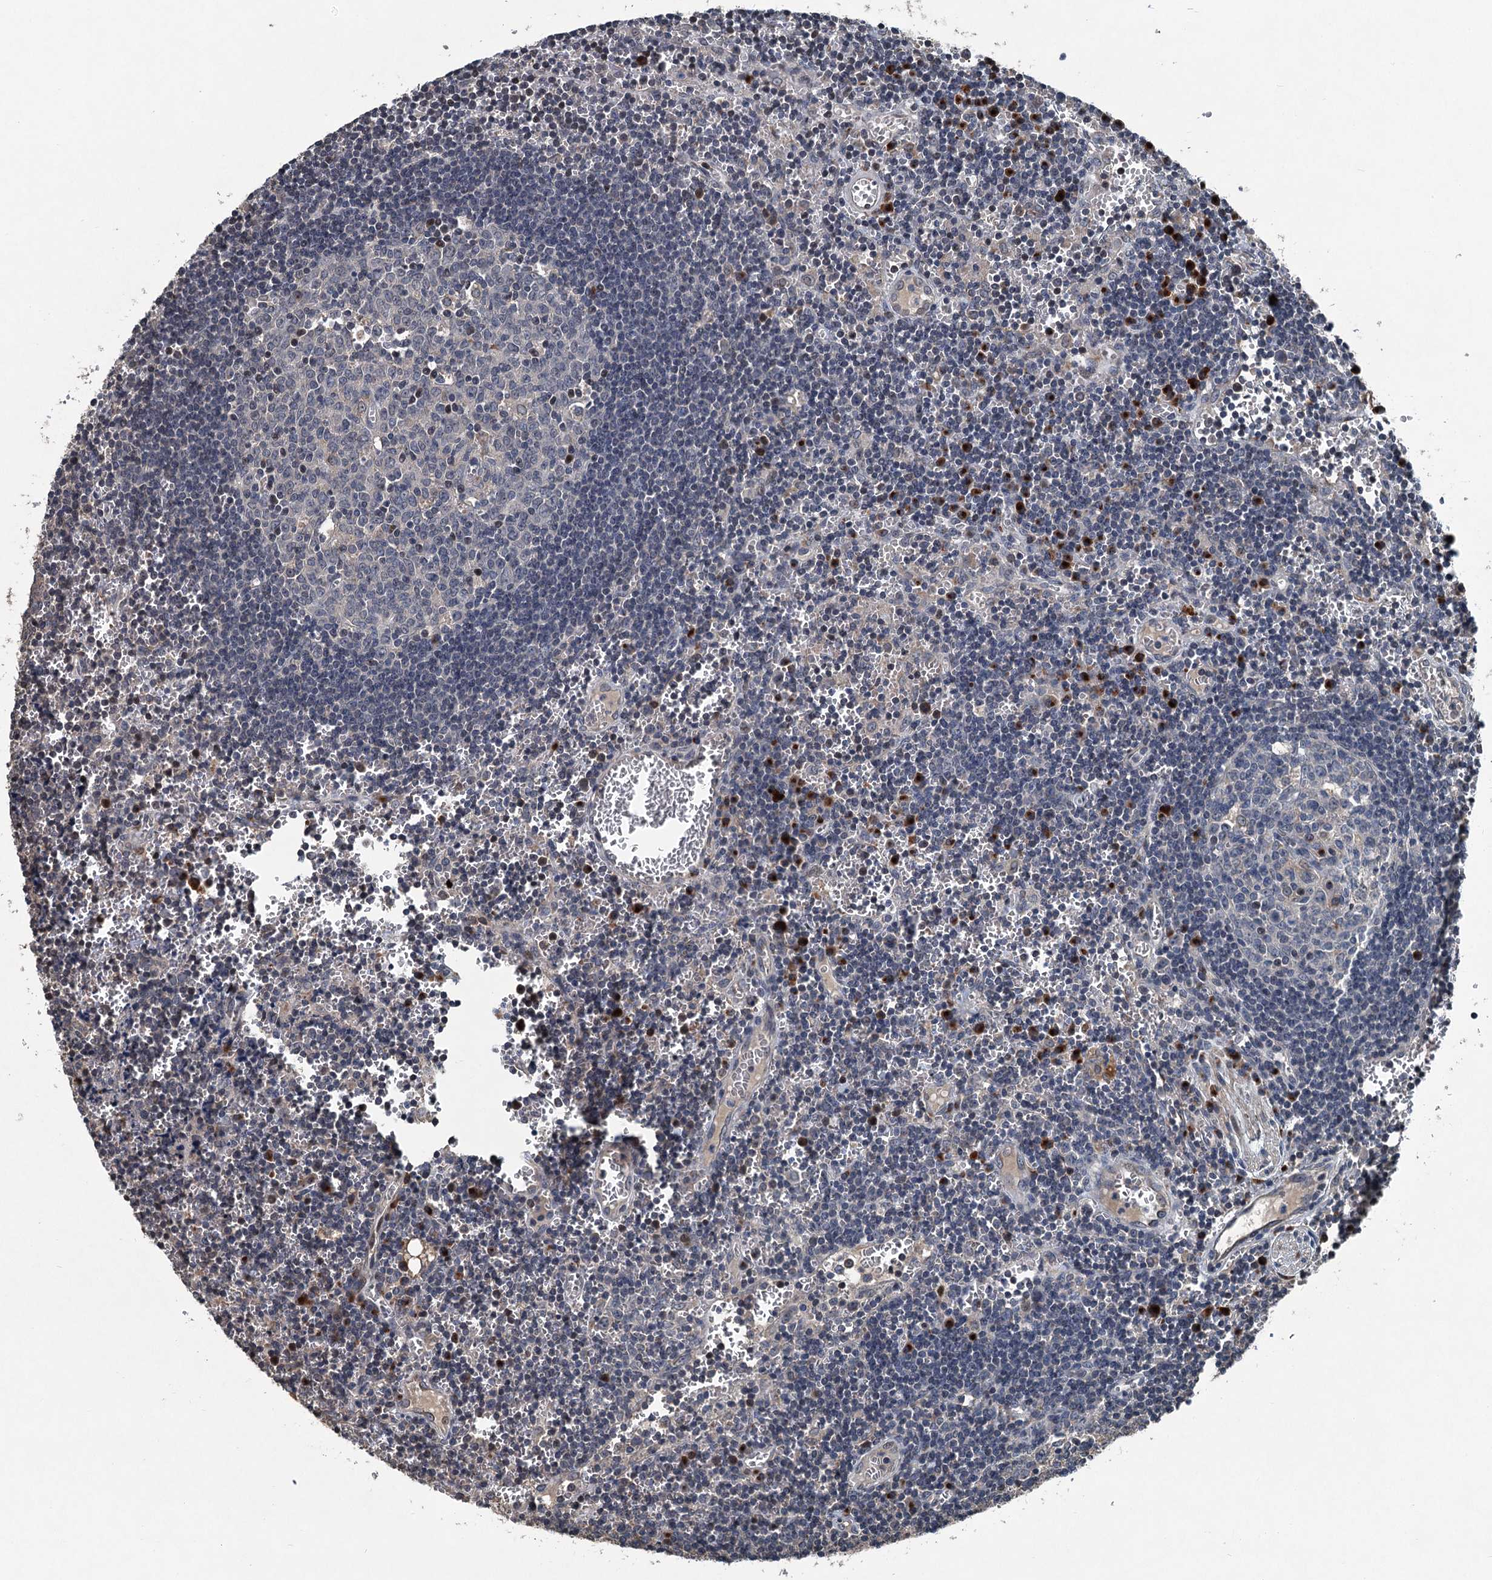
{"staining": {"intensity": "negative", "quantity": "none", "location": "none"}, "tissue": "lymph node", "cell_type": "Germinal center cells", "image_type": "normal", "snomed": [{"axis": "morphology", "description": "Normal tissue, NOS"}, {"axis": "topography", "description": "Lymph node"}], "caption": "The histopathology image shows no significant expression in germinal center cells of lymph node.", "gene": "NAA60", "patient": {"sex": "female", "age": 73}}